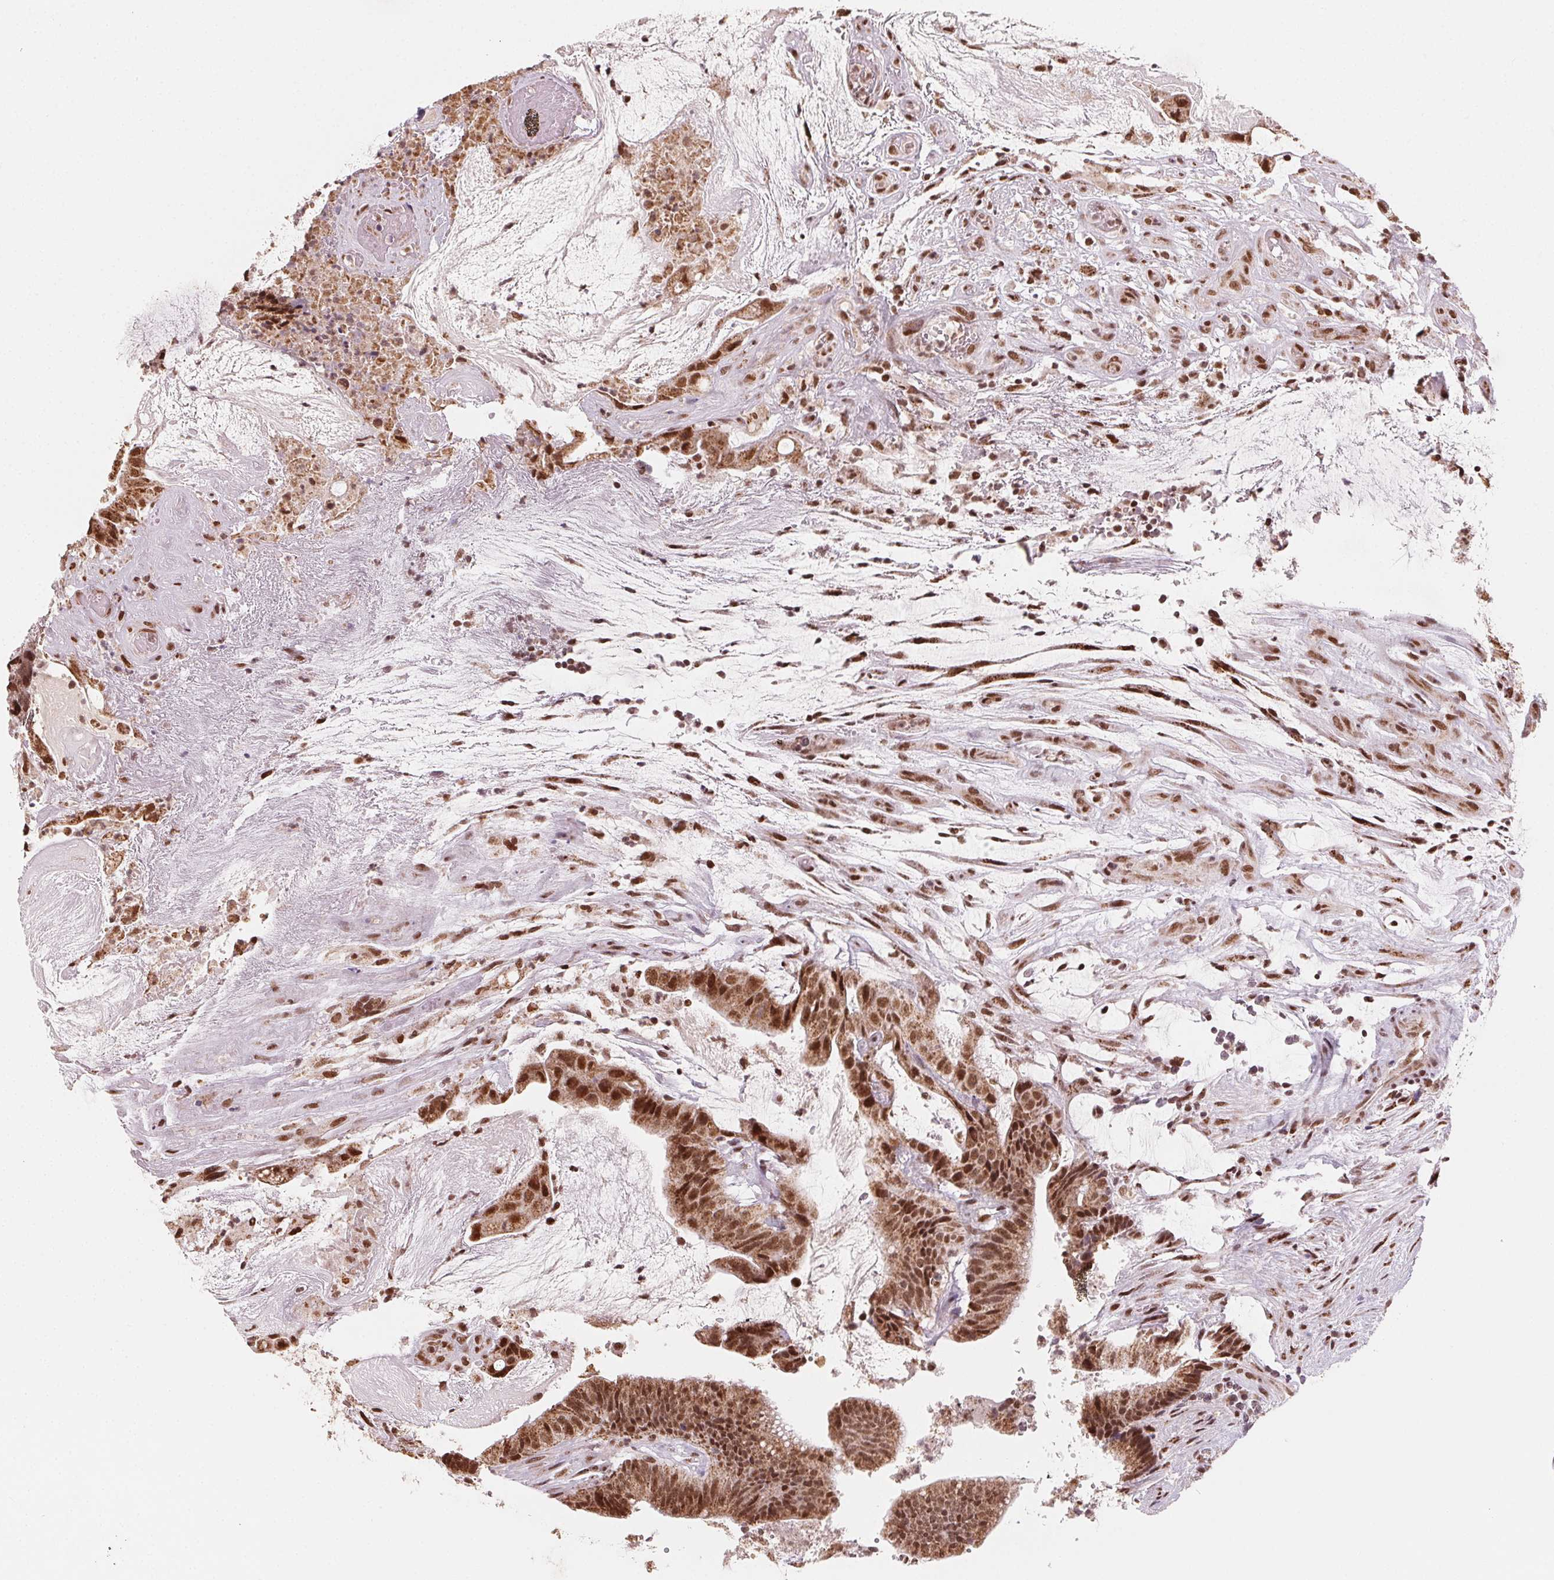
{"staining": {"intensity": "moderate", "quantity": ">75%", "location": "cytoplasmic/membranous,nuclear"}, "tissue": "colorectal cancer", "cell_type": "Tumor cells", "image_type": "cancer", "snomed": [{"axis": "morphology", "description": "Adenocarcinoma, NOS"}, {"axis": "topography", "description": "Colon"}], "caption": "DAB (3,3'-diaminobenzidine) immunohistochemical staining of adenocarcinoma (colorectal) shows moderate cytoplasmic/membranous and nuclear protein positivity in approximately >75% of tumor cells.", "gene": "TOPORS", "patient": {"sex": "female", "age": 43}}